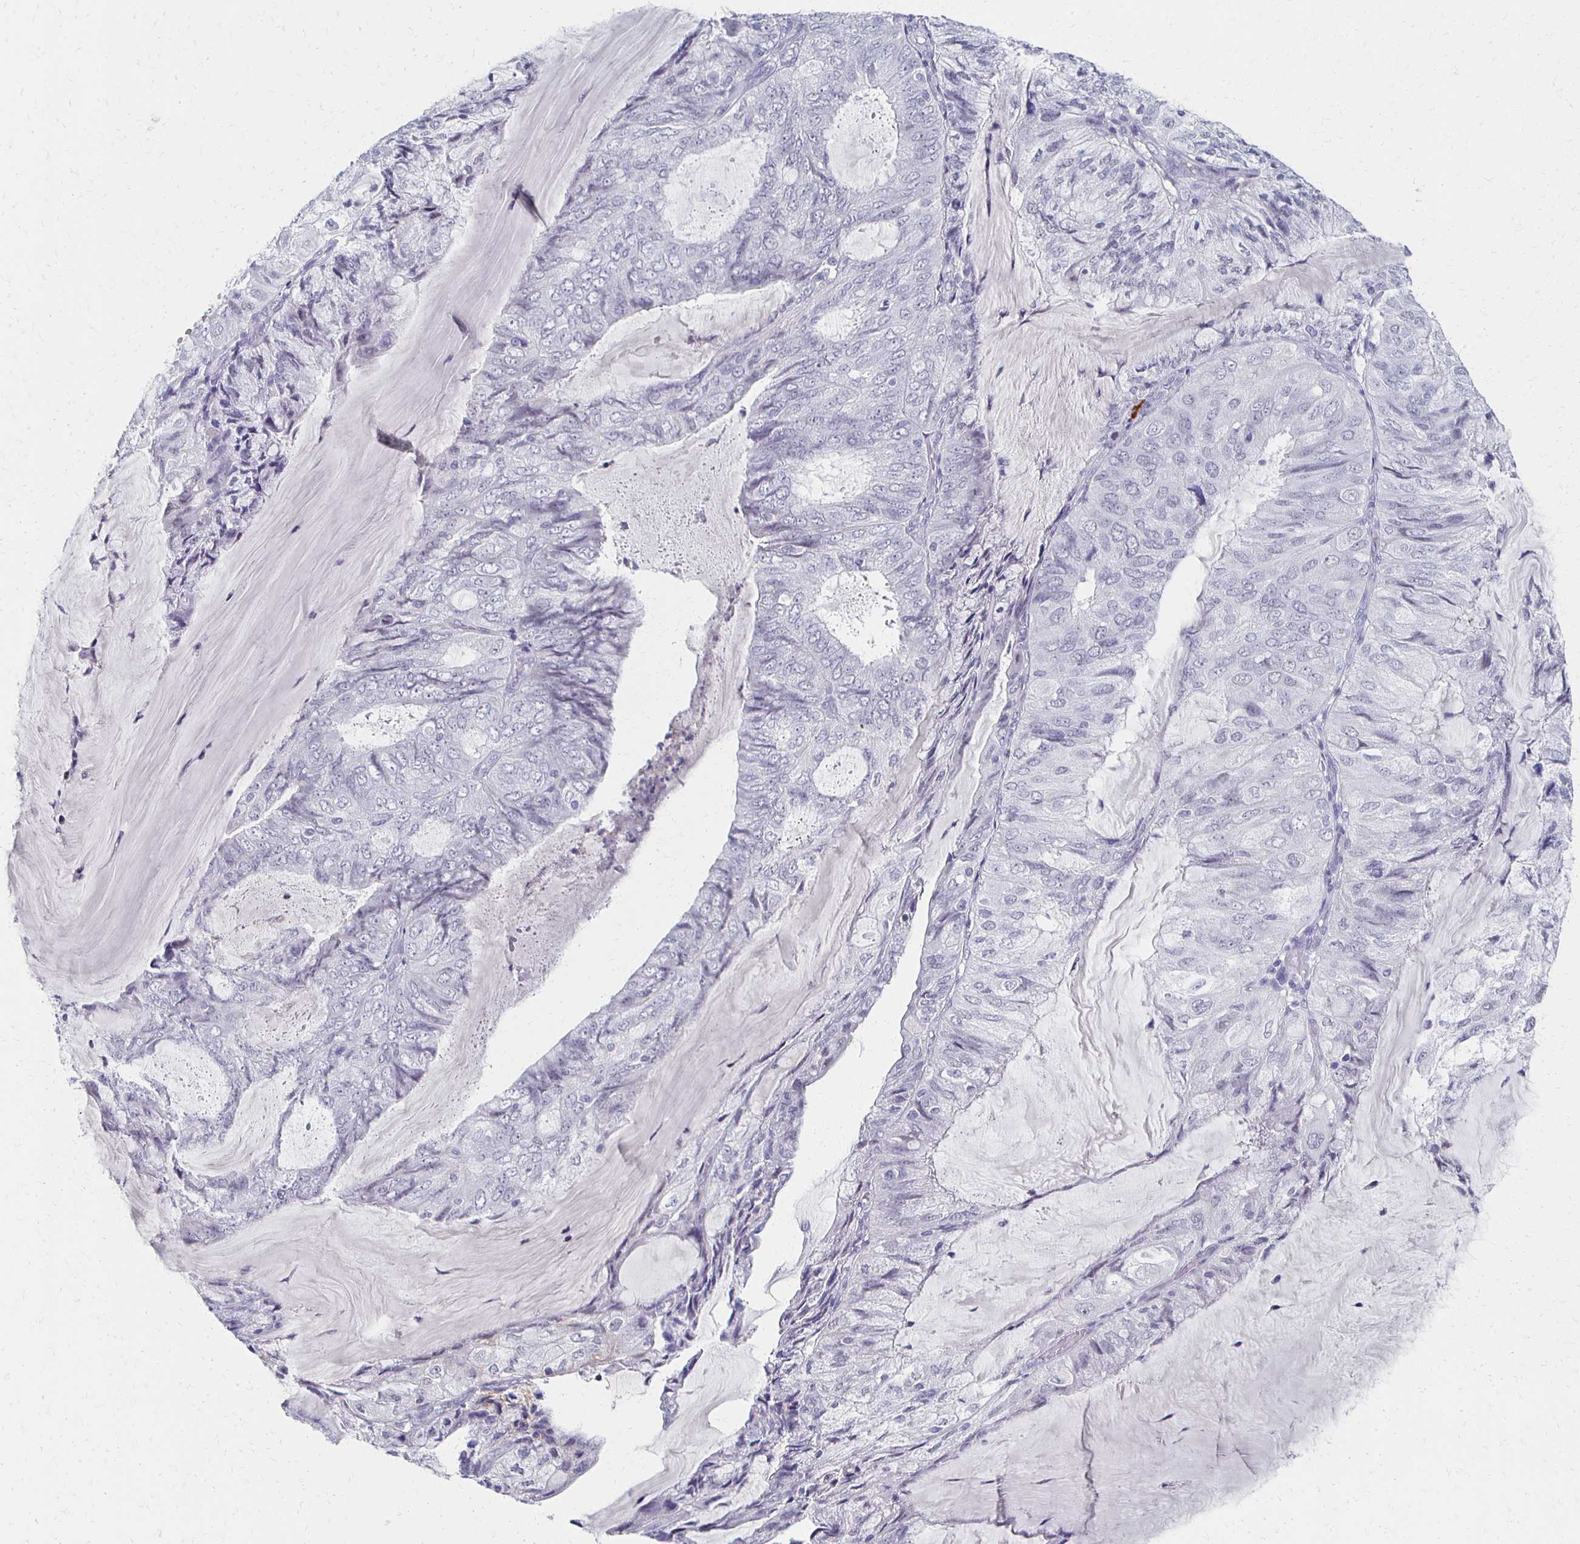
{"staining": {"intensity": "negative", "quantity": "none", "location": "none"}, "tissue": "endometrial cancer", "cell_type": "Tumor cells", "image_type": "cancer", "snomed": [{"axis": "morphology", "description": "Adenocarcinoma, NOS"}, {"axis": "topography", "description": "Endometrium"}], "caption": "Tumor cells are negative for brown protein staining in endometrial cancer (adenocarcinoma).", "gene": "CXCR2", "patient": {"sex": "female", "age": 81}}